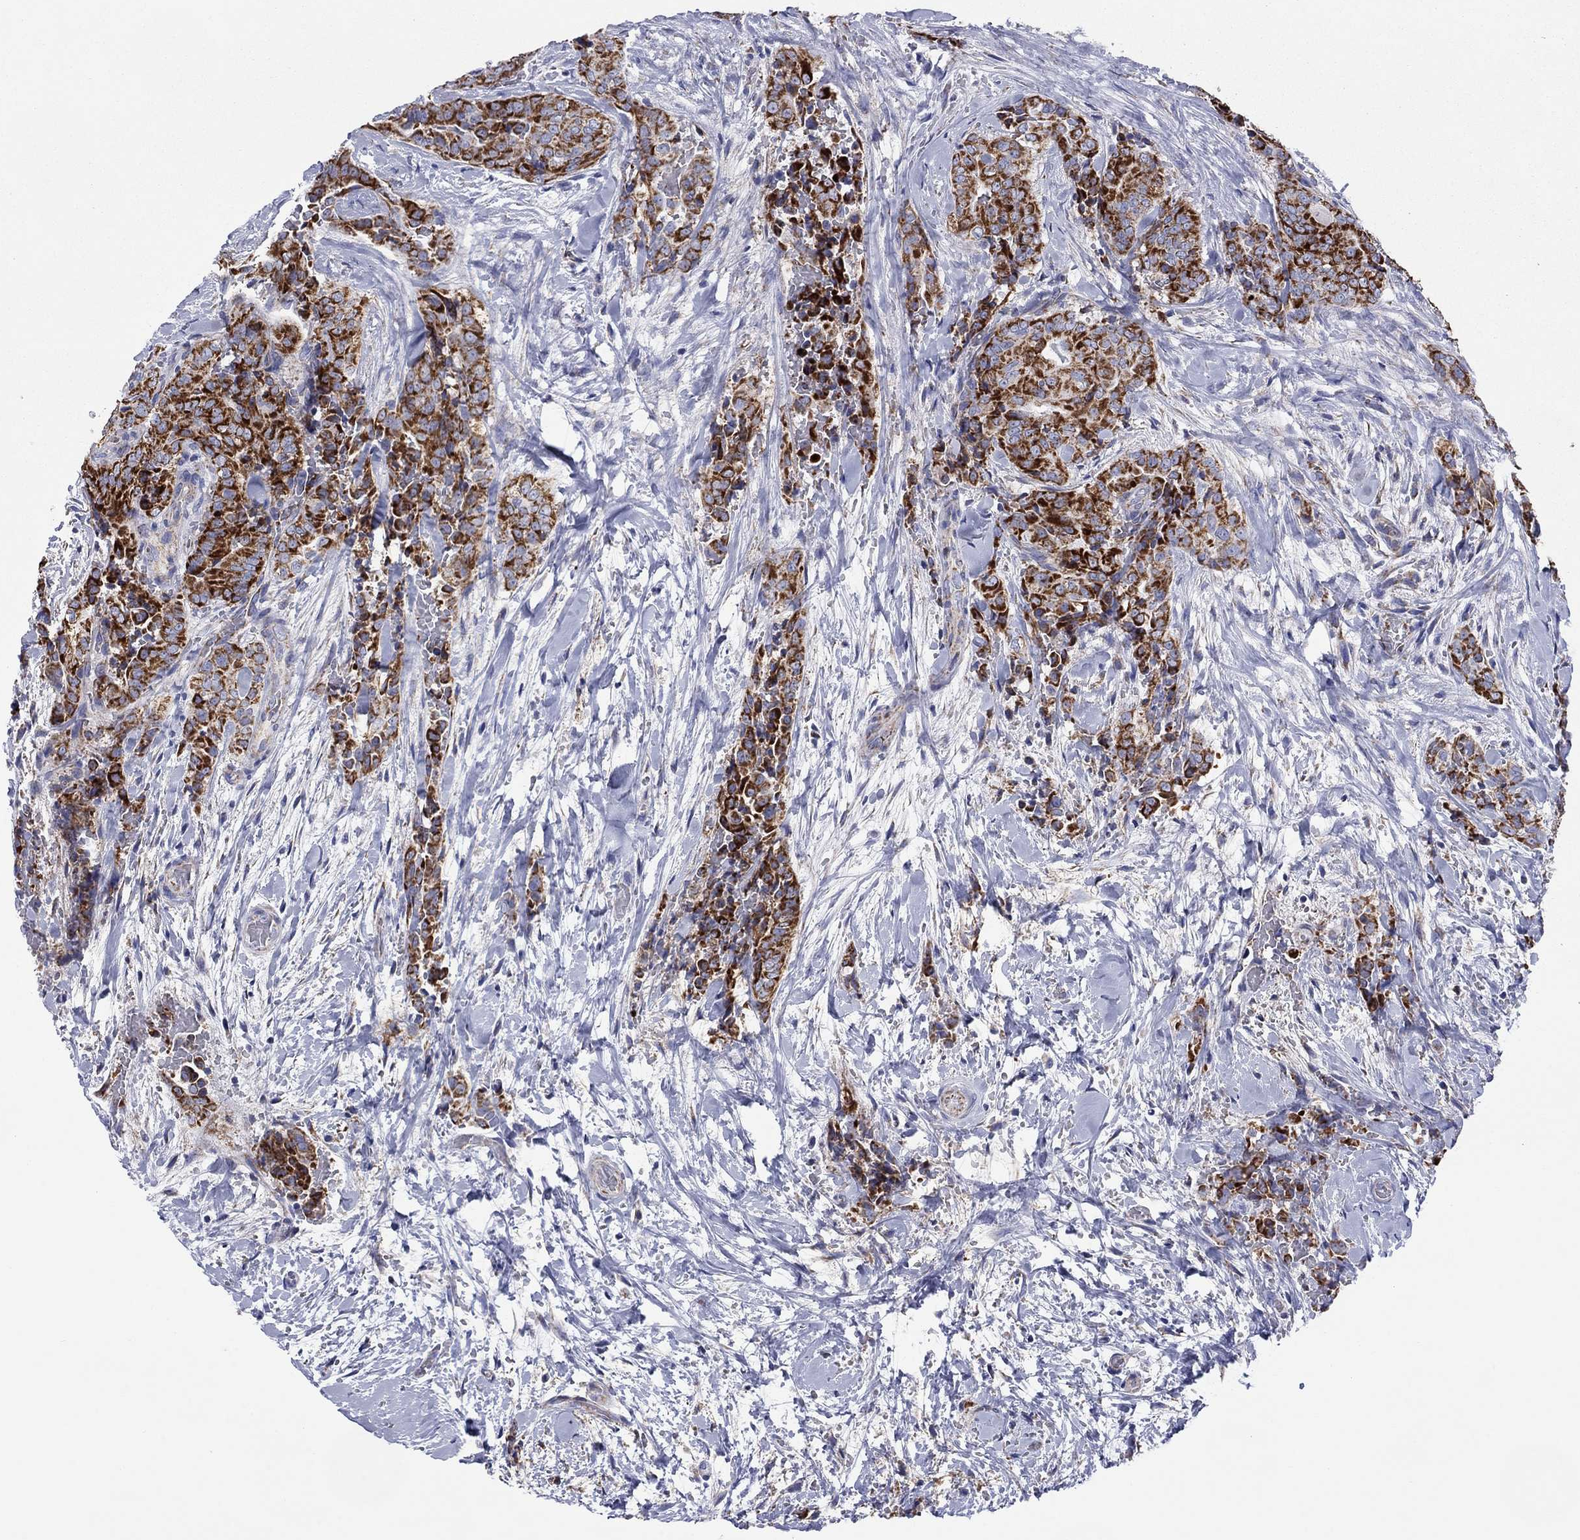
{"staining": {"intensity": "strong", "quantity": ">75%", "location": "cytoplasmic/membranous"}, "tissue": "thyroid cancer", "cell_type": "Tumor cells", "image_type": "cancer", "snomed": [{"axis": "morphology", "description": "Papillary adenocarcinoma, NOS"}, {"axis": "topography", "description": "Thyroid gland"}], "caption": "High-magnification brightfield microscopy of papillary adenocarcinoma (thyroid) stained with DAB (brown) and counterstained with hematoxylin (blue). tumor cells exhibit strong cytoplasmic/membranous positivity is present in approximately>75% of cells.", "gene": "MGST3", "patient": {"sex": "male", "age": 61}}